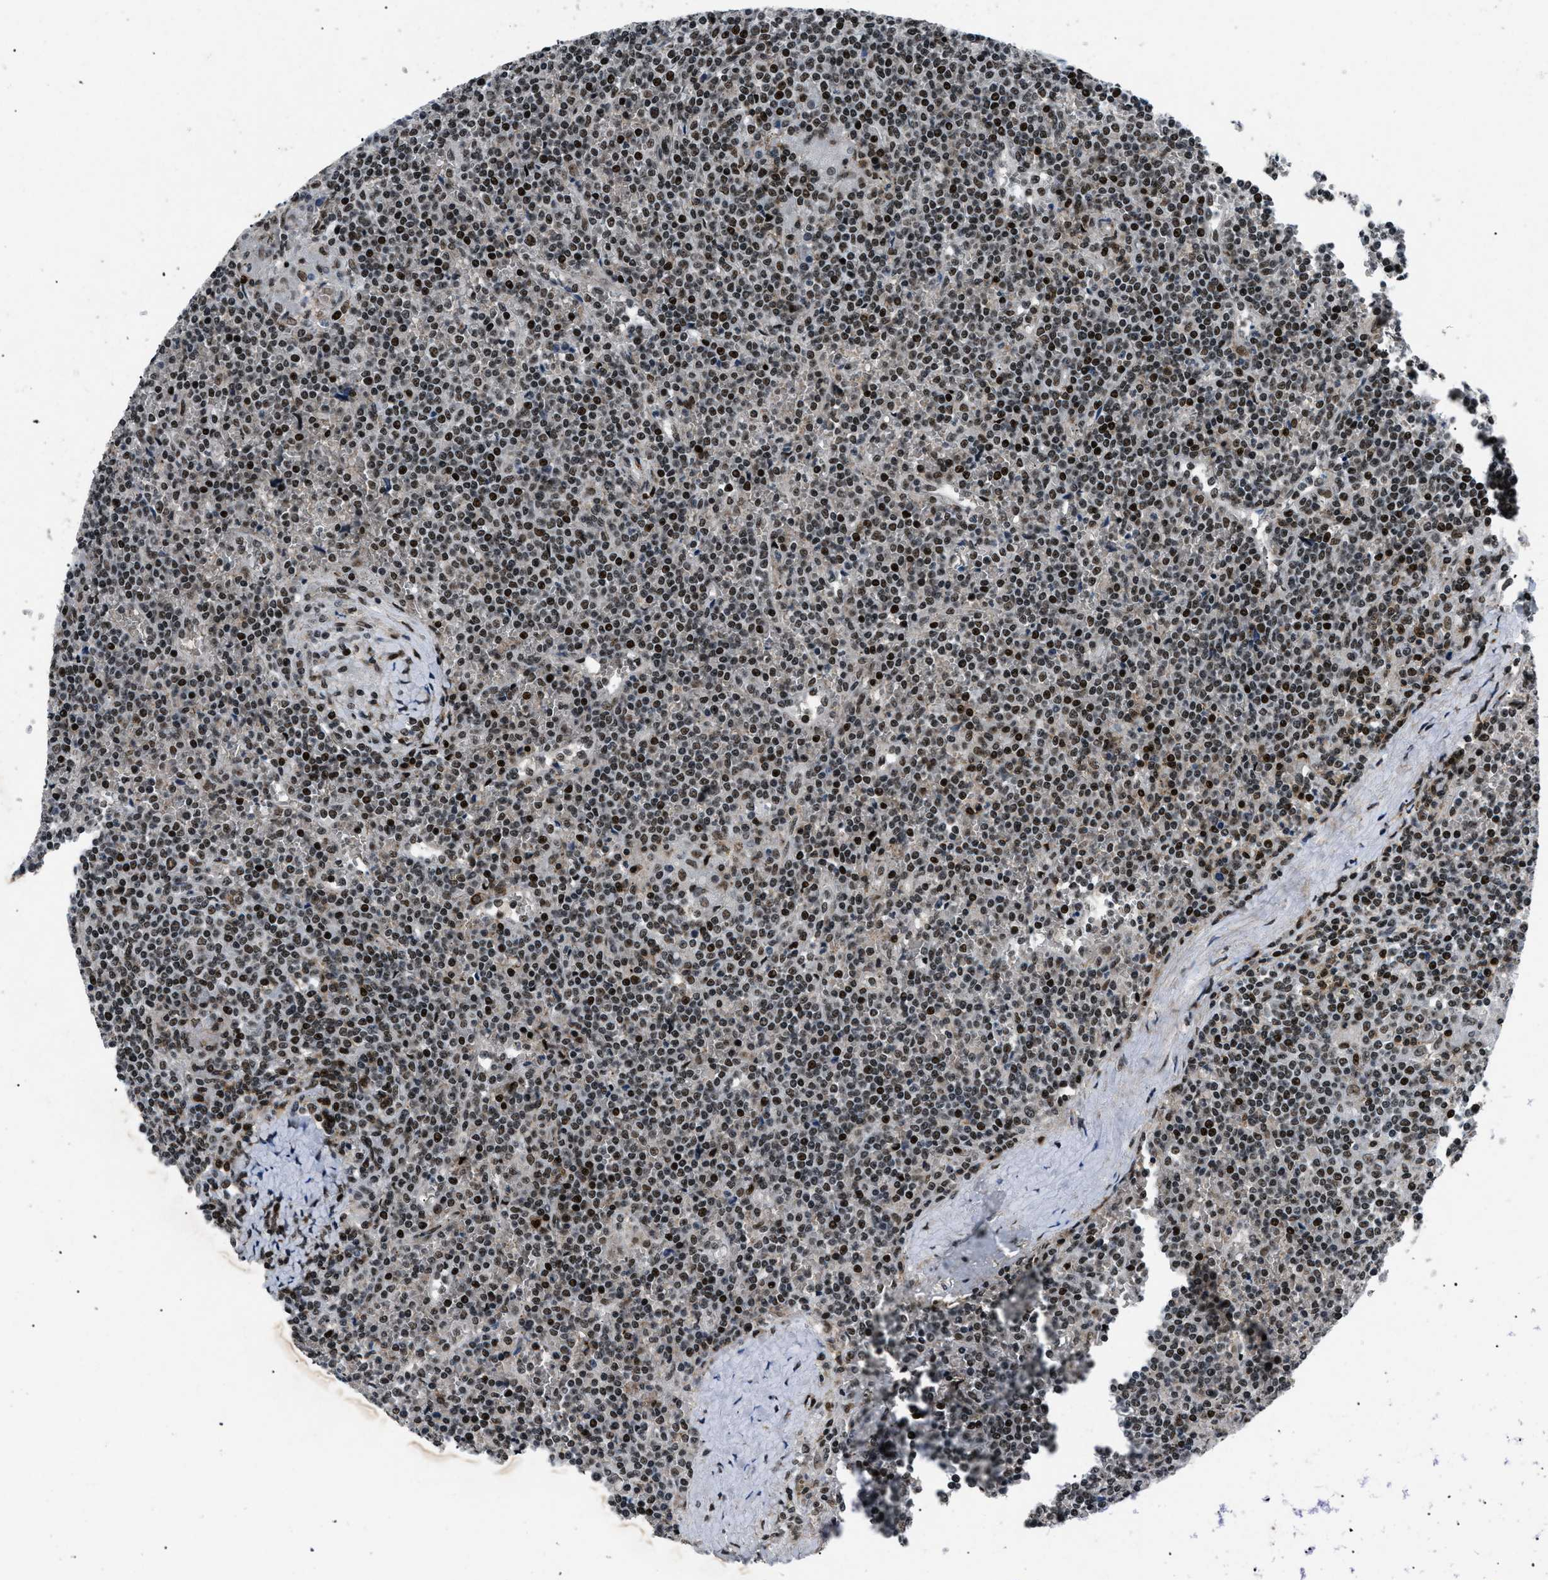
{"staining": {"intensity": "strong", "quantity": ">75%", "location": "nuclear"}, "tissue": "lymphoma", "cell_type": "Tumor cells", "image_type": "cancer", "snomed": [{"axis": "morphology", "description": "Malignant lymphoma, non-Hodgkin's type, Low grade"}, {"axis": "topography", "description": "Spleen"}], "caption": "High-magnification brightfield microscopy of low-grade malignant lymphoma, non-Hodgkin's type stained with DAB (brown) and counterstained with hematoxylin (blue). tumor cells exhibit strong nuclear expression is appreciated in about>75% of cells.", "gene": "SMARCB1", "patient": {"sex": "female", "age": 19}}